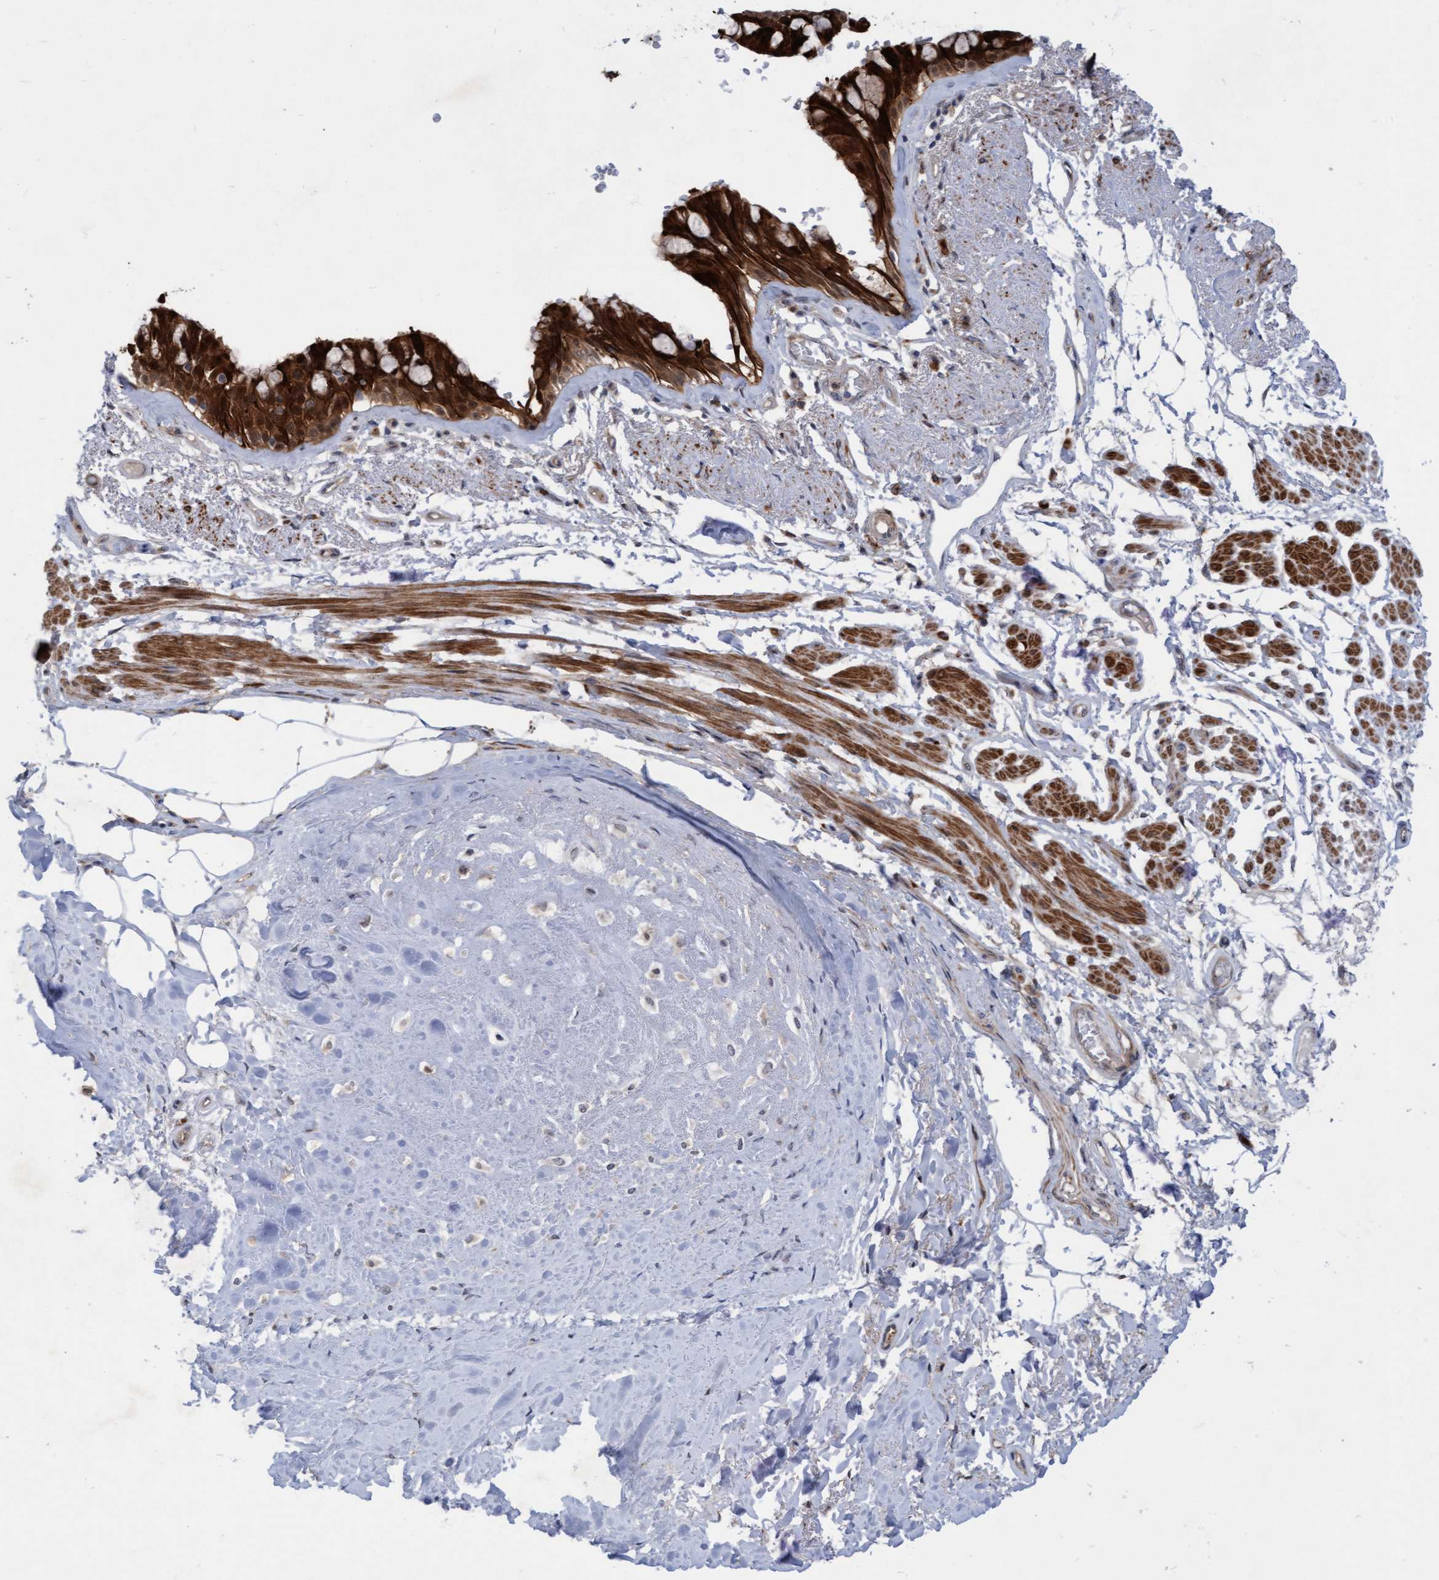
{"staining": {"intensity": "strong", "quantity": ">75%", "location": "cytoplasmic/membranous,nuclear"}, "tissue": "bronchus", "cell_type": "Respiratory epithelial cells", "image_type": "normal", "snomed": [{"axis": "morphology", "description": "Normal tissue, NOS"}, {"axis": "topography", "description": "Bronchus"}], "caption": "Unremarkable bronchus demonstrates strong cytoplasmic/membranous,nuclear positivity in about >75% of respiratory epithelial cells (DAB (3,3'-diaminobenzidine) = brown stain, brightfield microscopy at high magnification)..", "gene": "RAP1GAP2", "patient": {"sex": "male", "age": 66}}